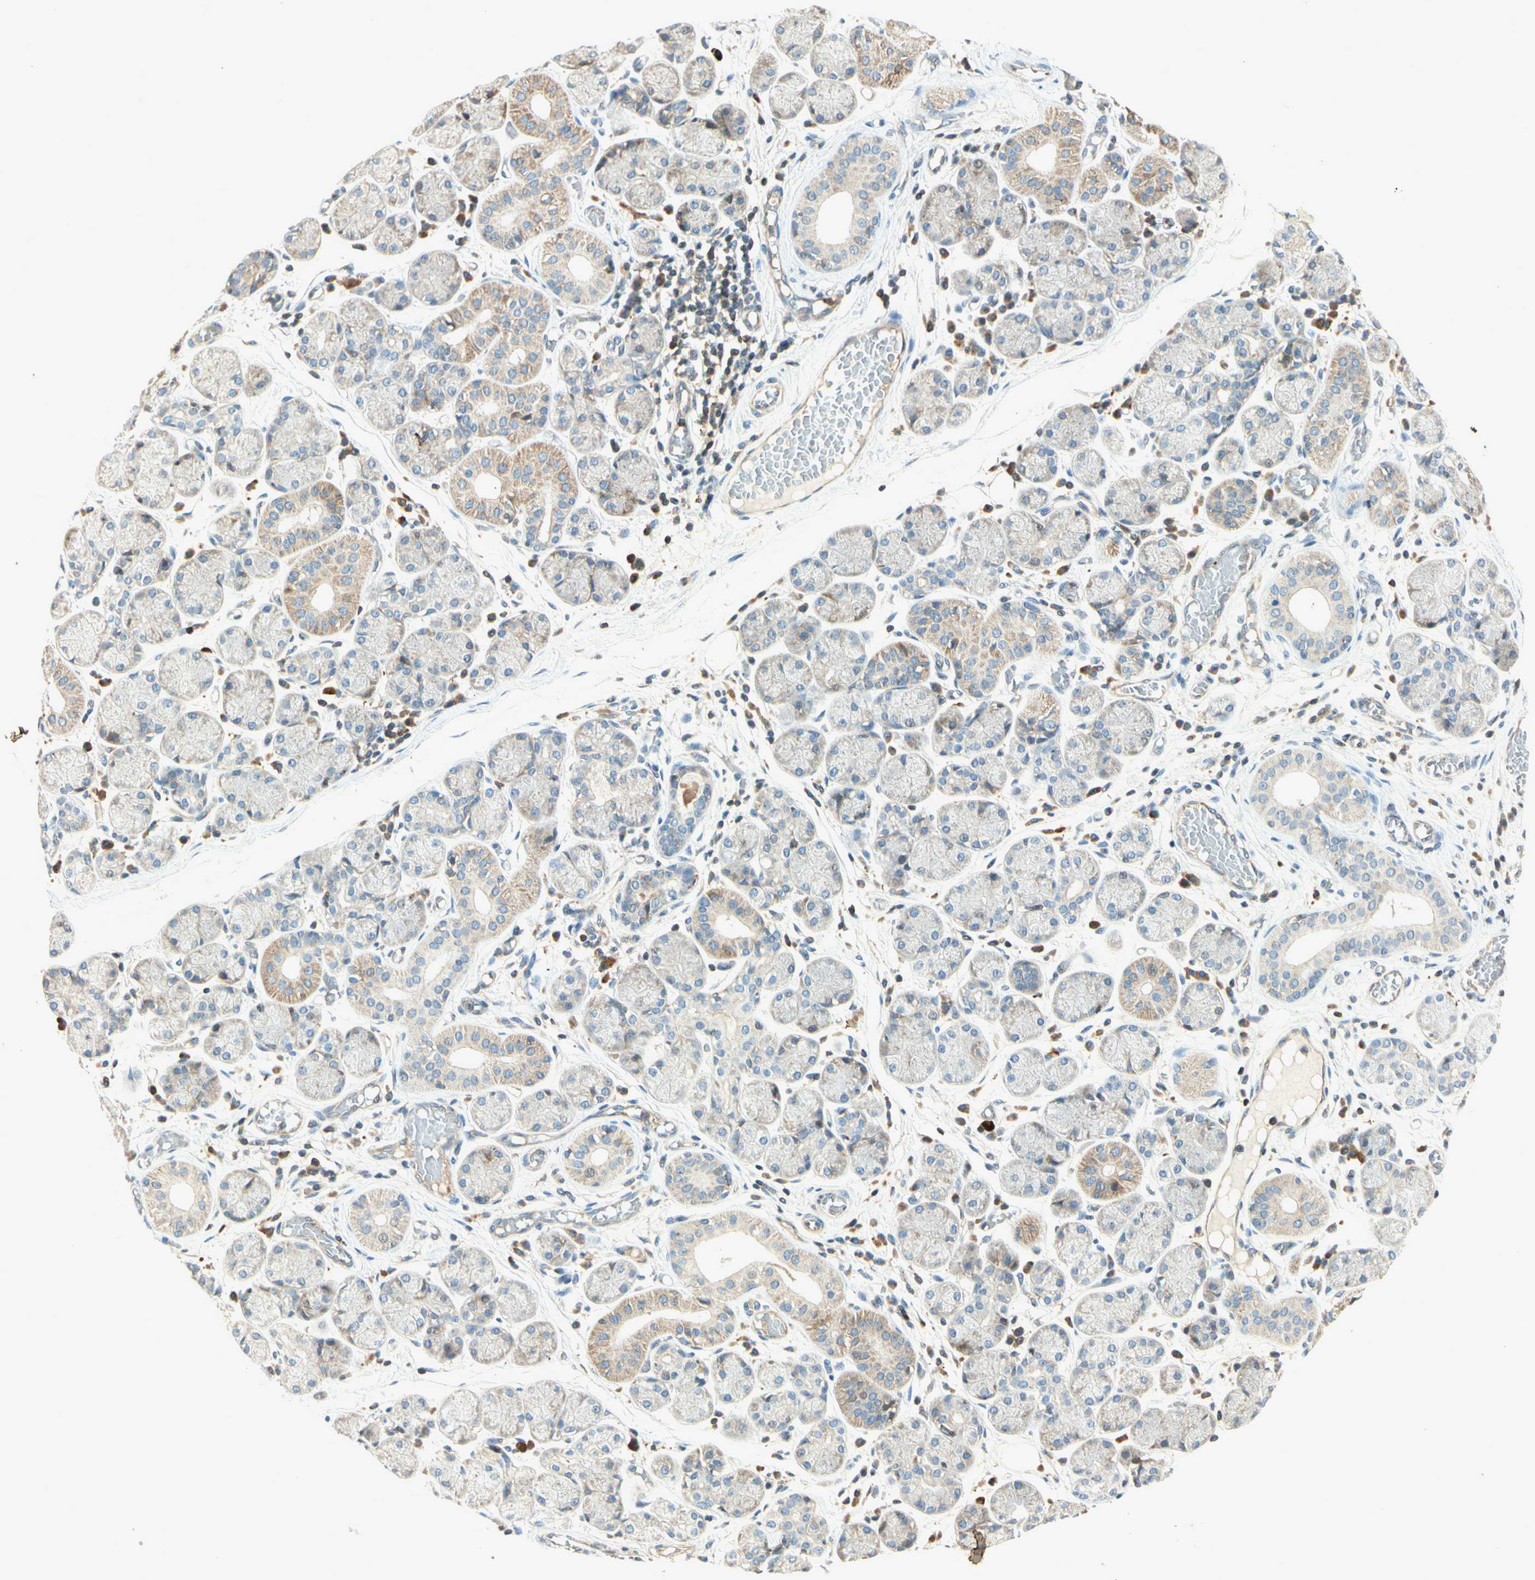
{"staining": {"intensity": "weak", "quantity": "25%-75%", "location": "cytoplasmic/membranous"}, "tissue": "salivary gland", "cell_type": "Glandular cells", "image_type": "normal", "snomed": [{"axis": "morphology", "description": "Normal tissue, NOS"}, {"axis": "topography", "description": "Salivary gland"}], "caption": "IHC of normal human salivary gland shows low levels of weak cytoplasmic/membranous staining in approximately 25%-75% of glandular cells.", "gene": "CDH6", "patient": {"sex": "female", "age": 24}}